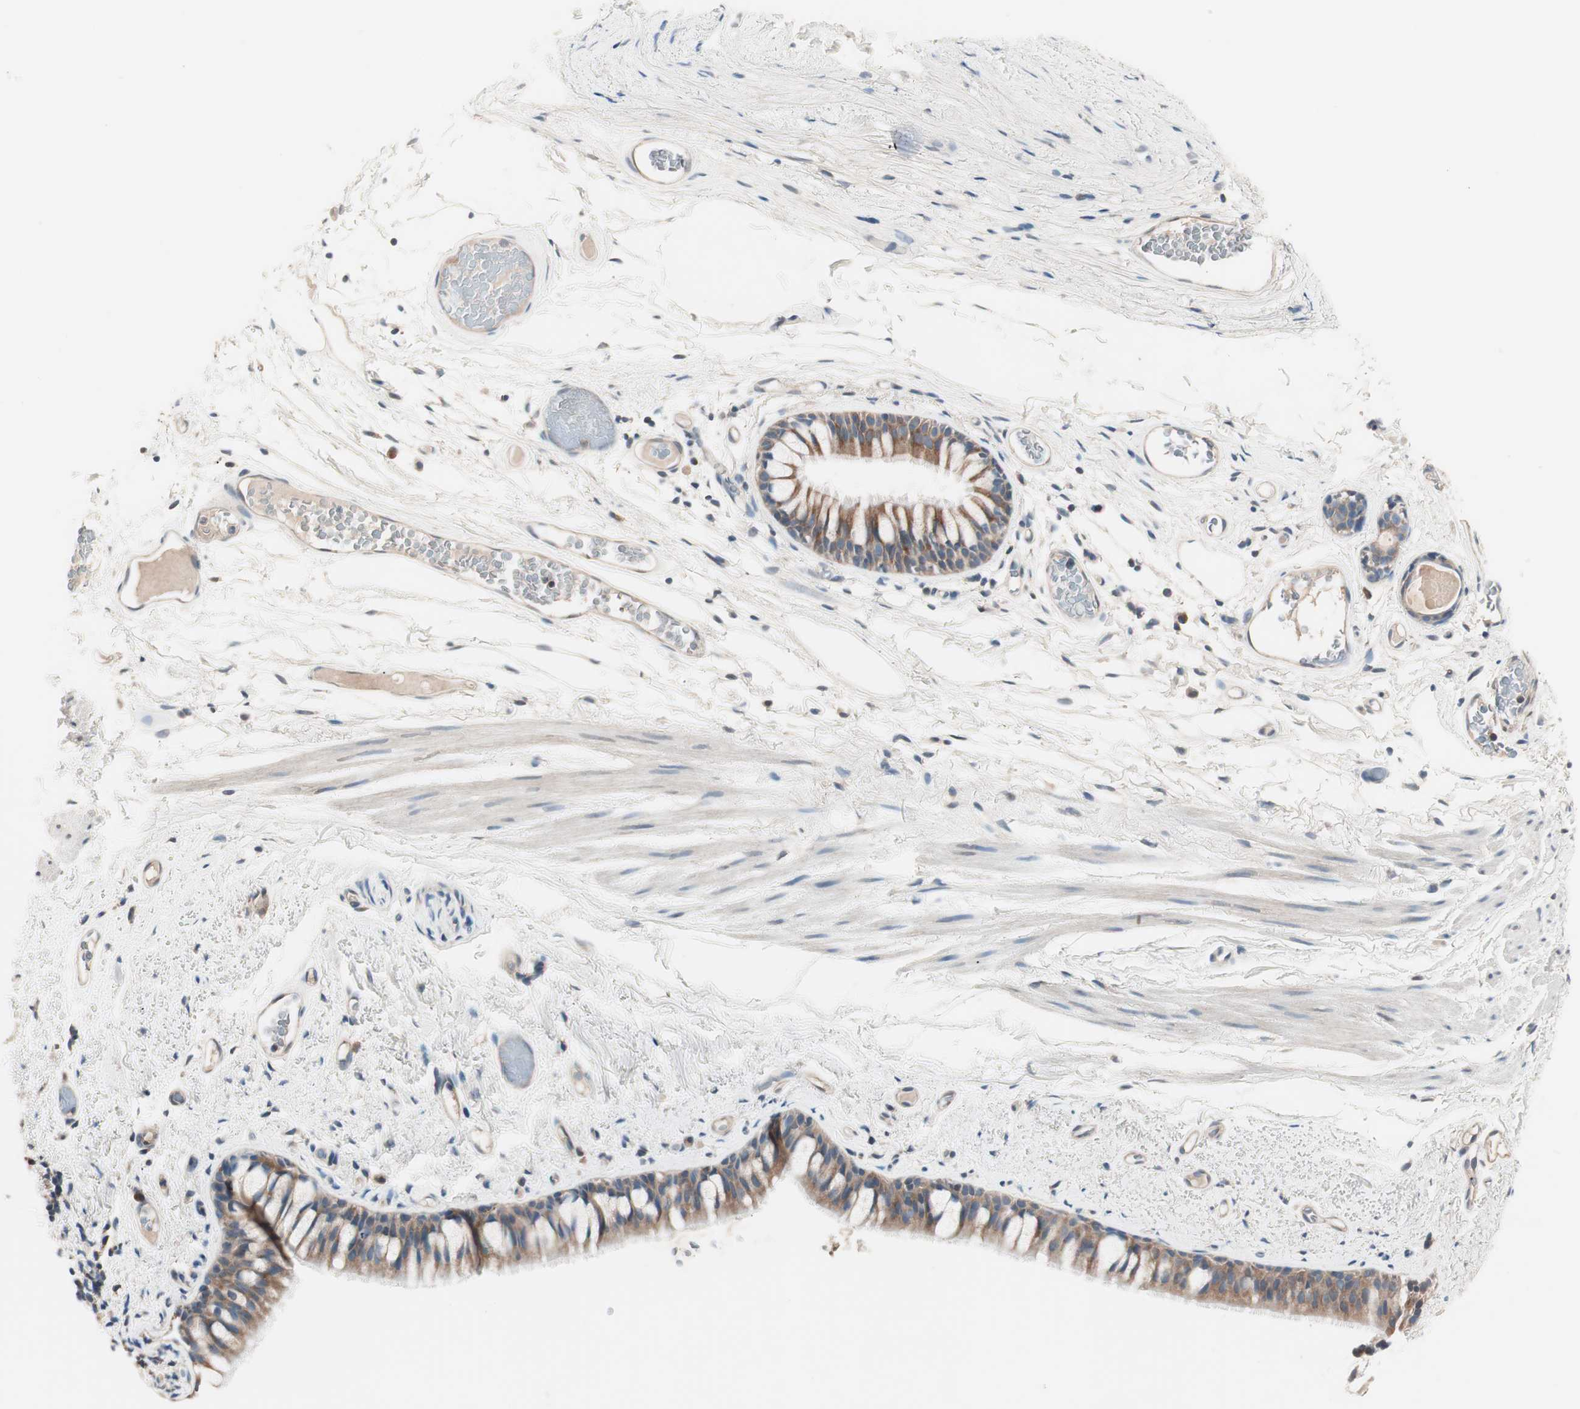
{"staining": {"intensity": "moderate", "quantity": ">75%", "location": "cytoplasmic/membranous"}, "tissue": "bronchus", "cell_type": "Respiratory epithelial cells", "image_type": "normal", "snomed": [{"axis": "morphology", "description": "Normal tissue, NOS"}, {"axis": "topography", "description": "Bronchus"}], "caption": "An immunohistochemistry histopathology image of normal tissue is shown. Protein staining in brown labels moderate cytoplasmic/membranous positivity in bronchus within respiratory epithelial cells.", "gene": "RAD54B", "patient": {"sex": "female", "age": 73}}